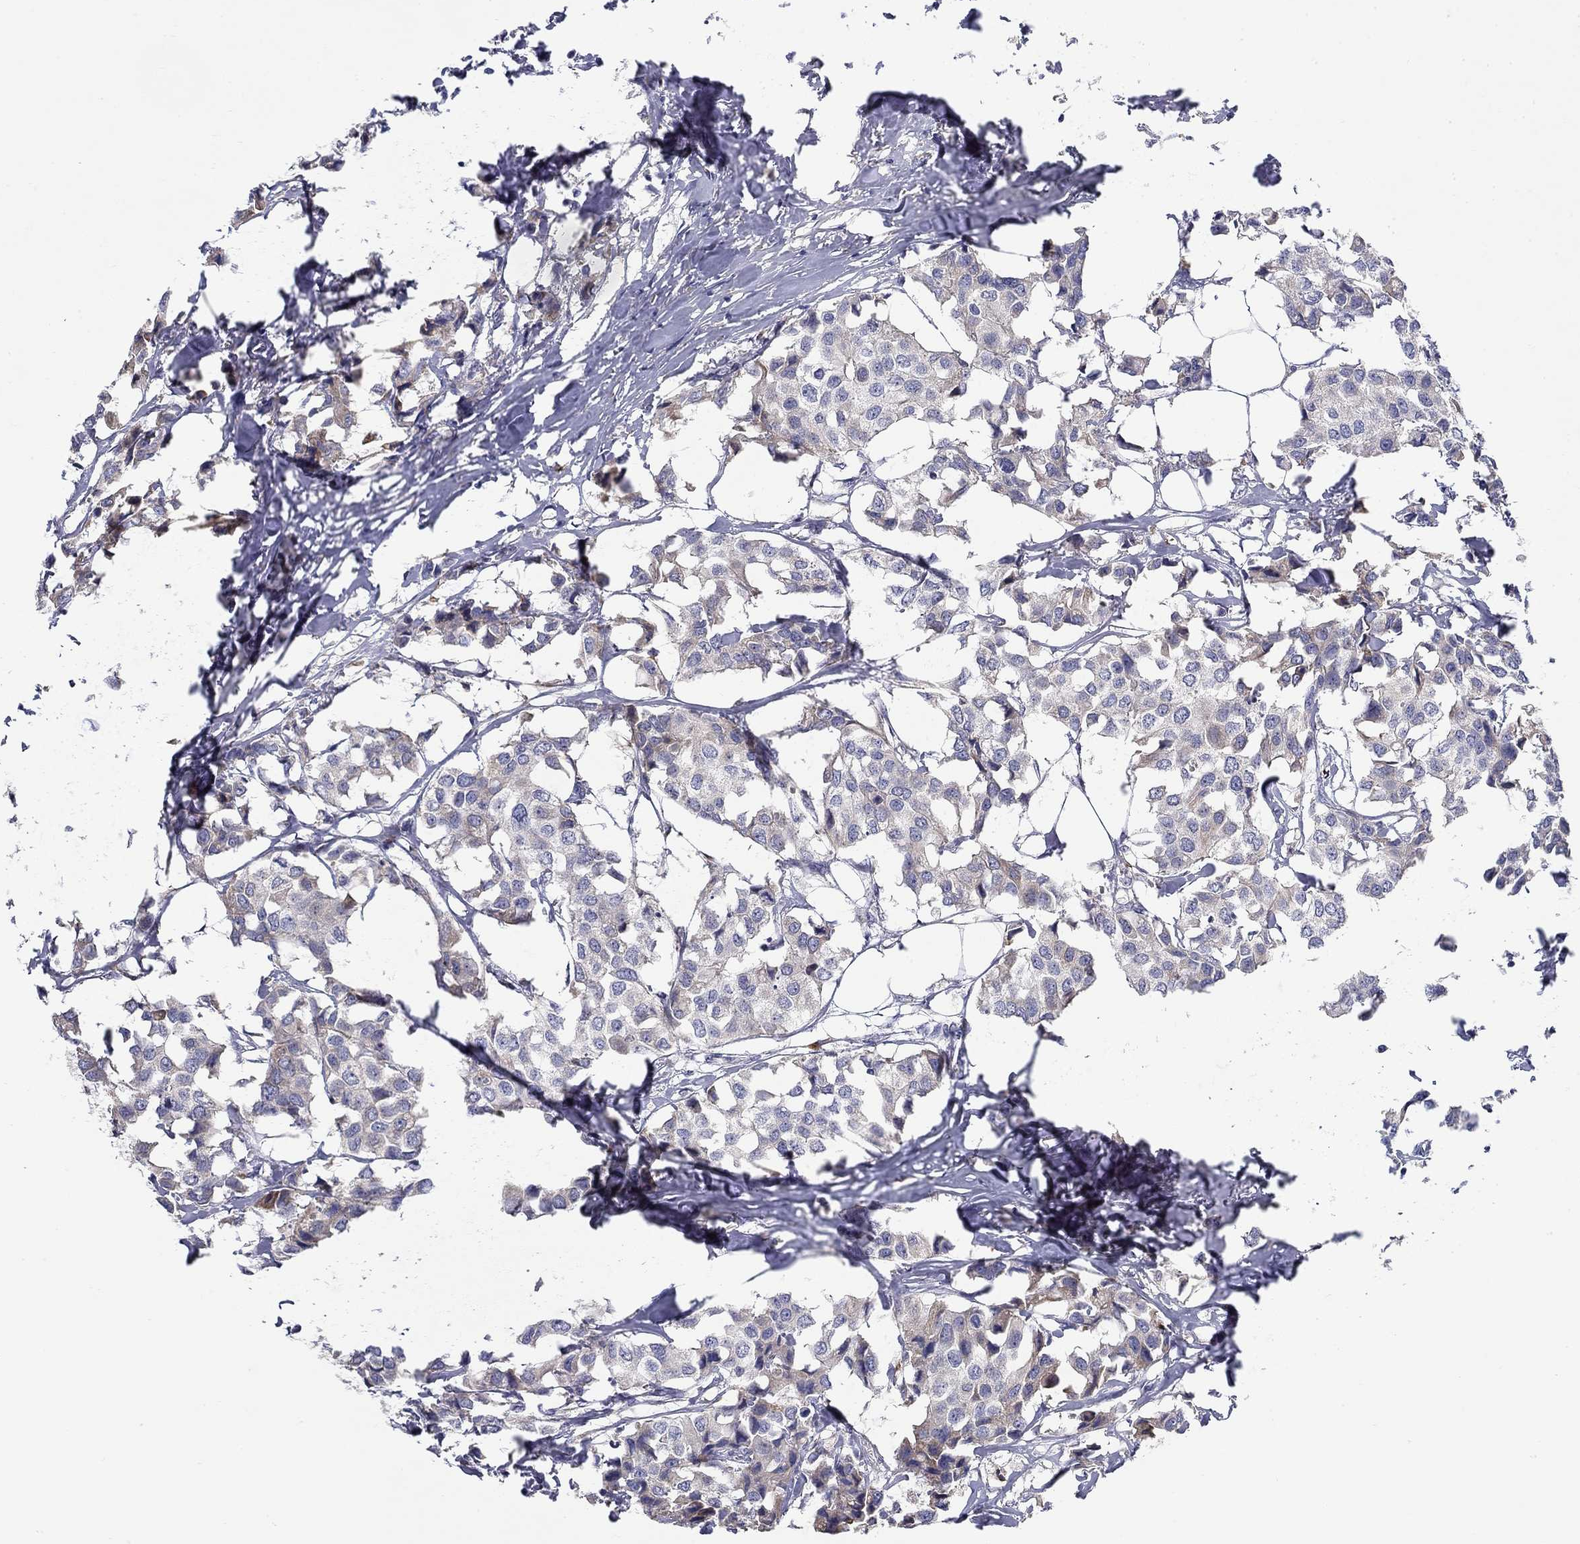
{"staining": {"intensity": "negative", "quantity": "none", "location": "none"}, "tissue": "breast cancer", "cell_type": "Tumor cells", "image_type": "cancer", "snomed": [{"axis": "morphology", "description": "Duct carcinoma"}, {"axis": "topography", "description": "Breast"}], "caption": "Immunohistochemical staining of human breast cancer (infiltrating ductal carcinoma) exhibits no significant positivity in tumor cells.", "gene": "QRFPR", "patient": {"sex": "female", "age": 80}}